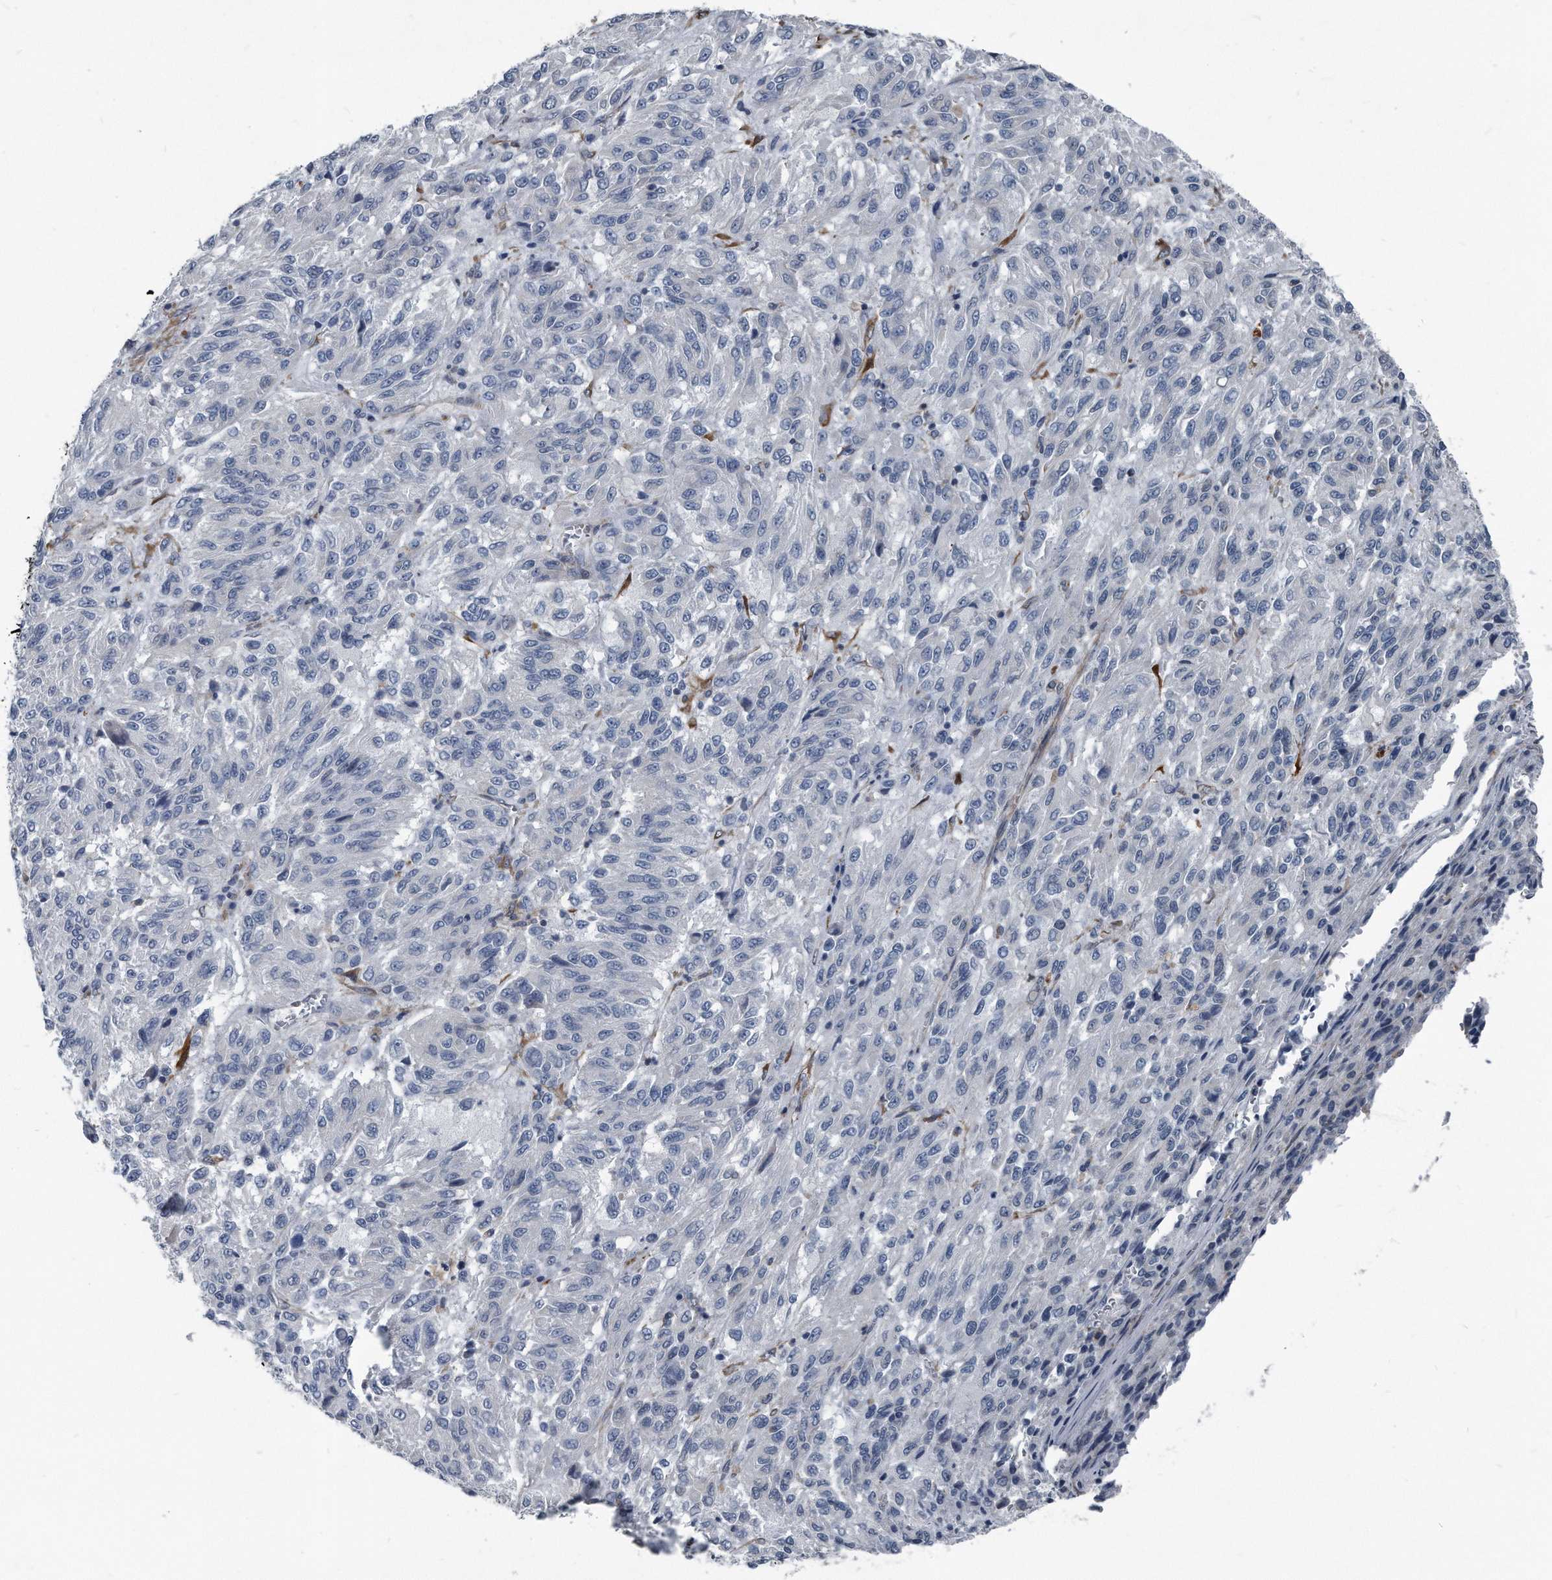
{"staining": {"intensity": "negative", "quantity": "none", "location": "none"}, "tissue": "melanoma", "cell_type": "Tumor cells", "image_type": "cancer", "snomed": [{"axis": "morphology", "description": "Malignant melanoma, Metastatic site"}, {"axis": "topography", "description": "Lung"}], "caption": "IHC image of malignant melanoma (metastatic site) stained for a protein (brown), which shows no expression in tumor cells.", "gene": "PLEC", "patient": {"sex": "male", "age": 64}}